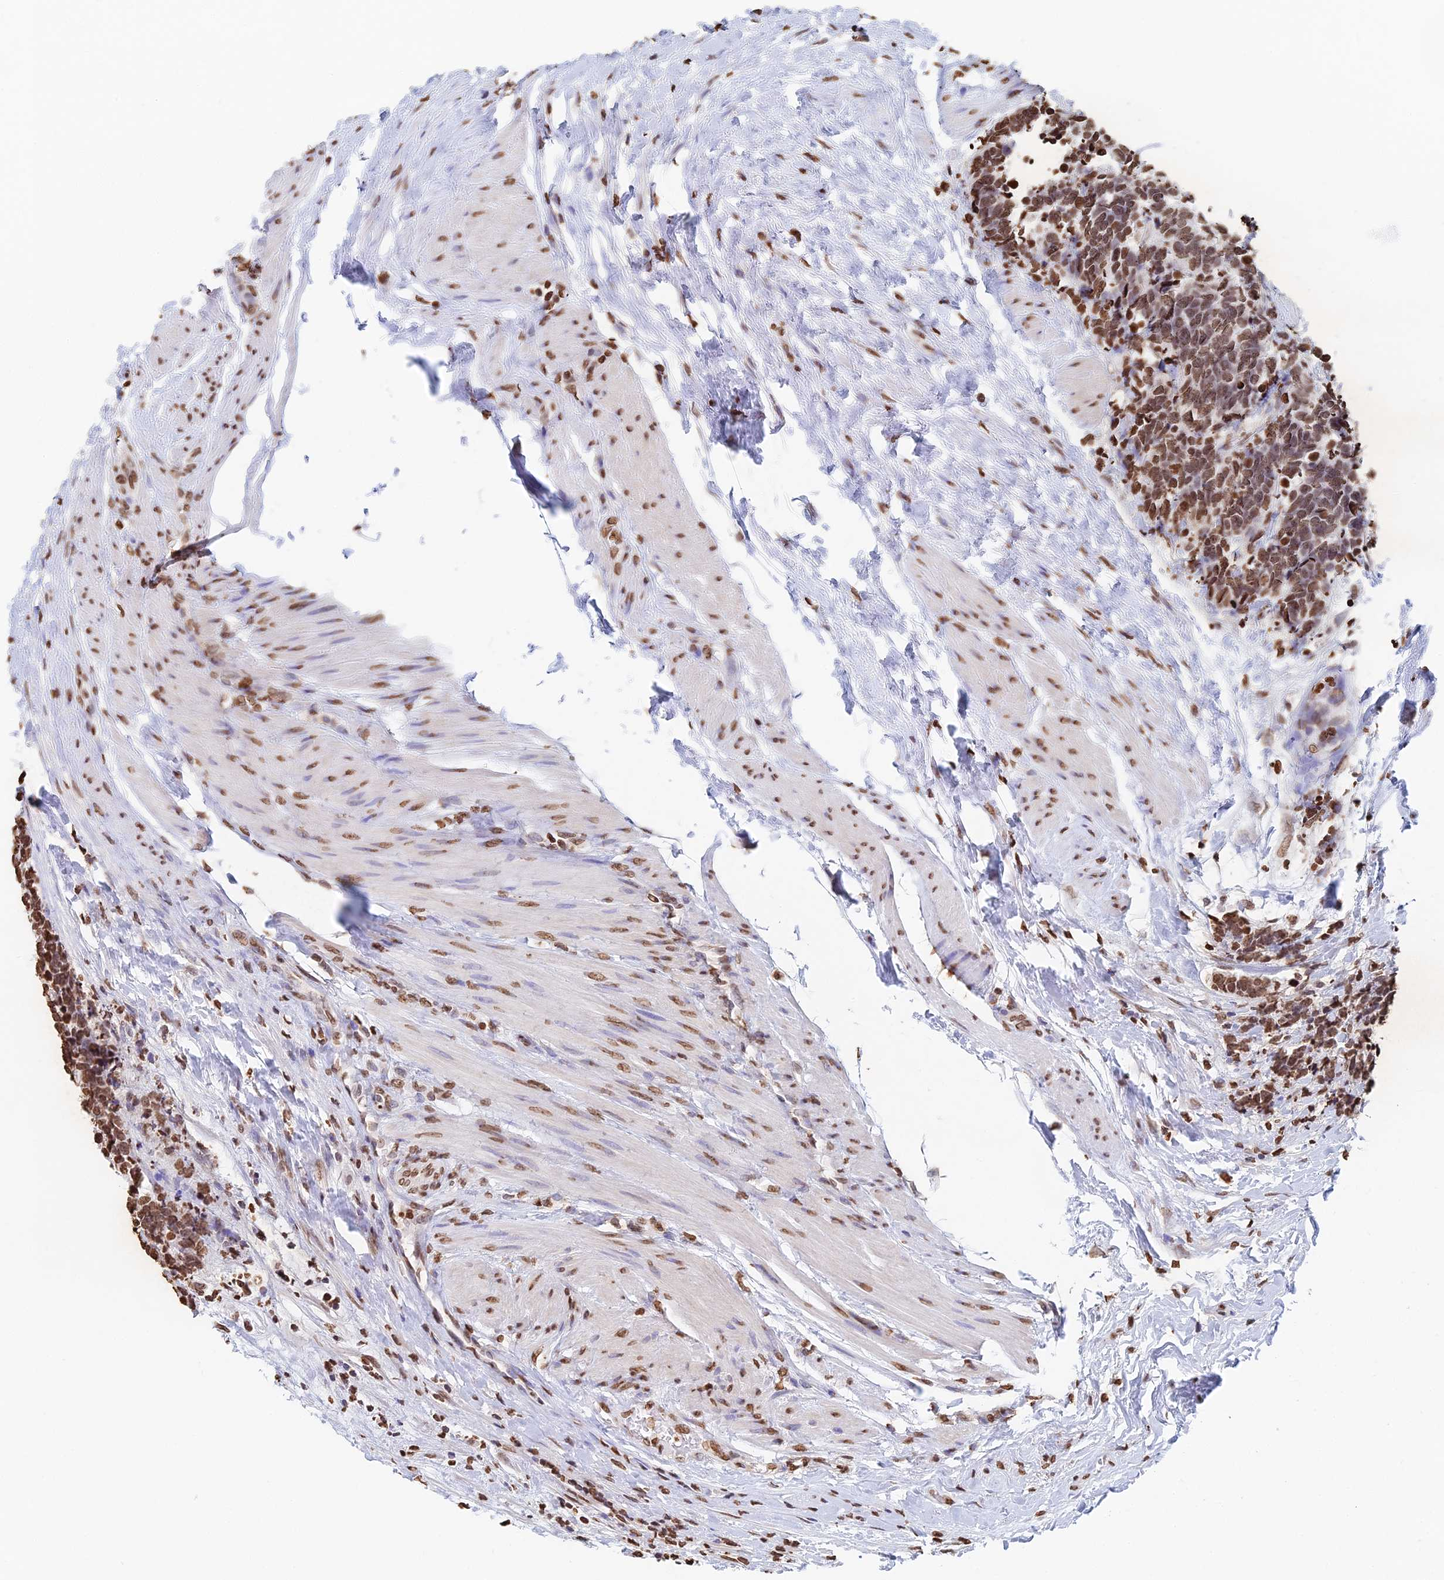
{"staining": {"intensity": "moderate", "quantity": ">75%", "location": "nuclear"}, "tissue": "carcinoid", "cell_type": "Tumor cells", "image_type": "cancer", "snomed": [{"axis": "morphology", "description": "Carcinoma, NOS"}, {"axis": "morphology", "description": "Carcinoid, malignant, NOS"}, {"axis": "topography", "description": "Prostate"}], "caption": "The immunohistochemical stain labels moderate nuclear expression in tumor cells of carcinoid tissue.", "gene": "GBP3", "patient": {"sex": "male", "age": 57}}